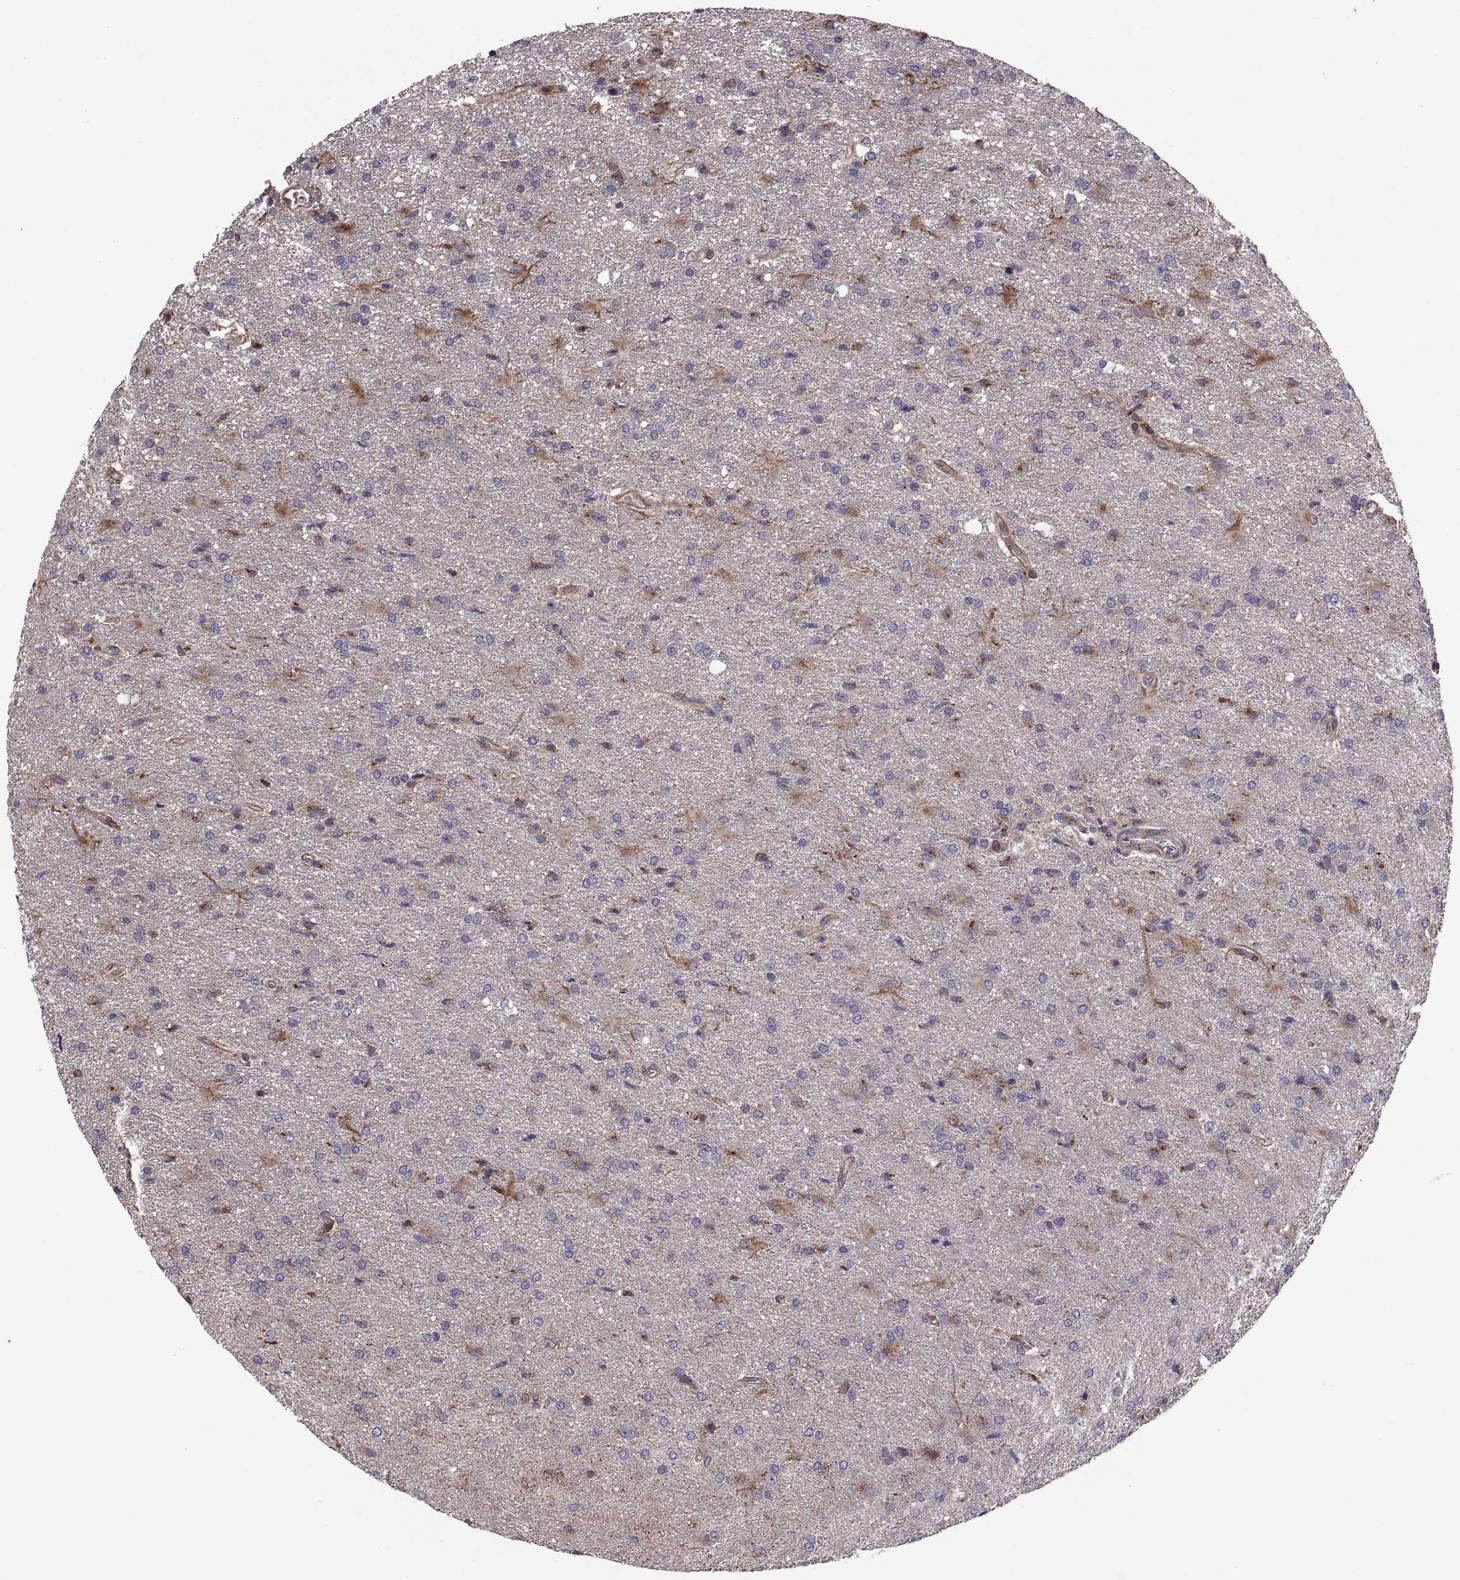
{"staining": {"intensity": "negative", "quantity": "none", "location": "none"}, "tissue": "glioma", "cell_type": "Tumor cells", "image_type": "cancer", "snomed": [{"axis": "morphology", "description": "Glioma, malignant, High grade"}, {"axis": "topography", "description": "Brain"}], "caption": "Malignant high-grade glioma was stained to show a protein in brown. There is no significant staining in tumor cells.", "gene": "TESC", "patient": {"sex": "male", "age": 68}}